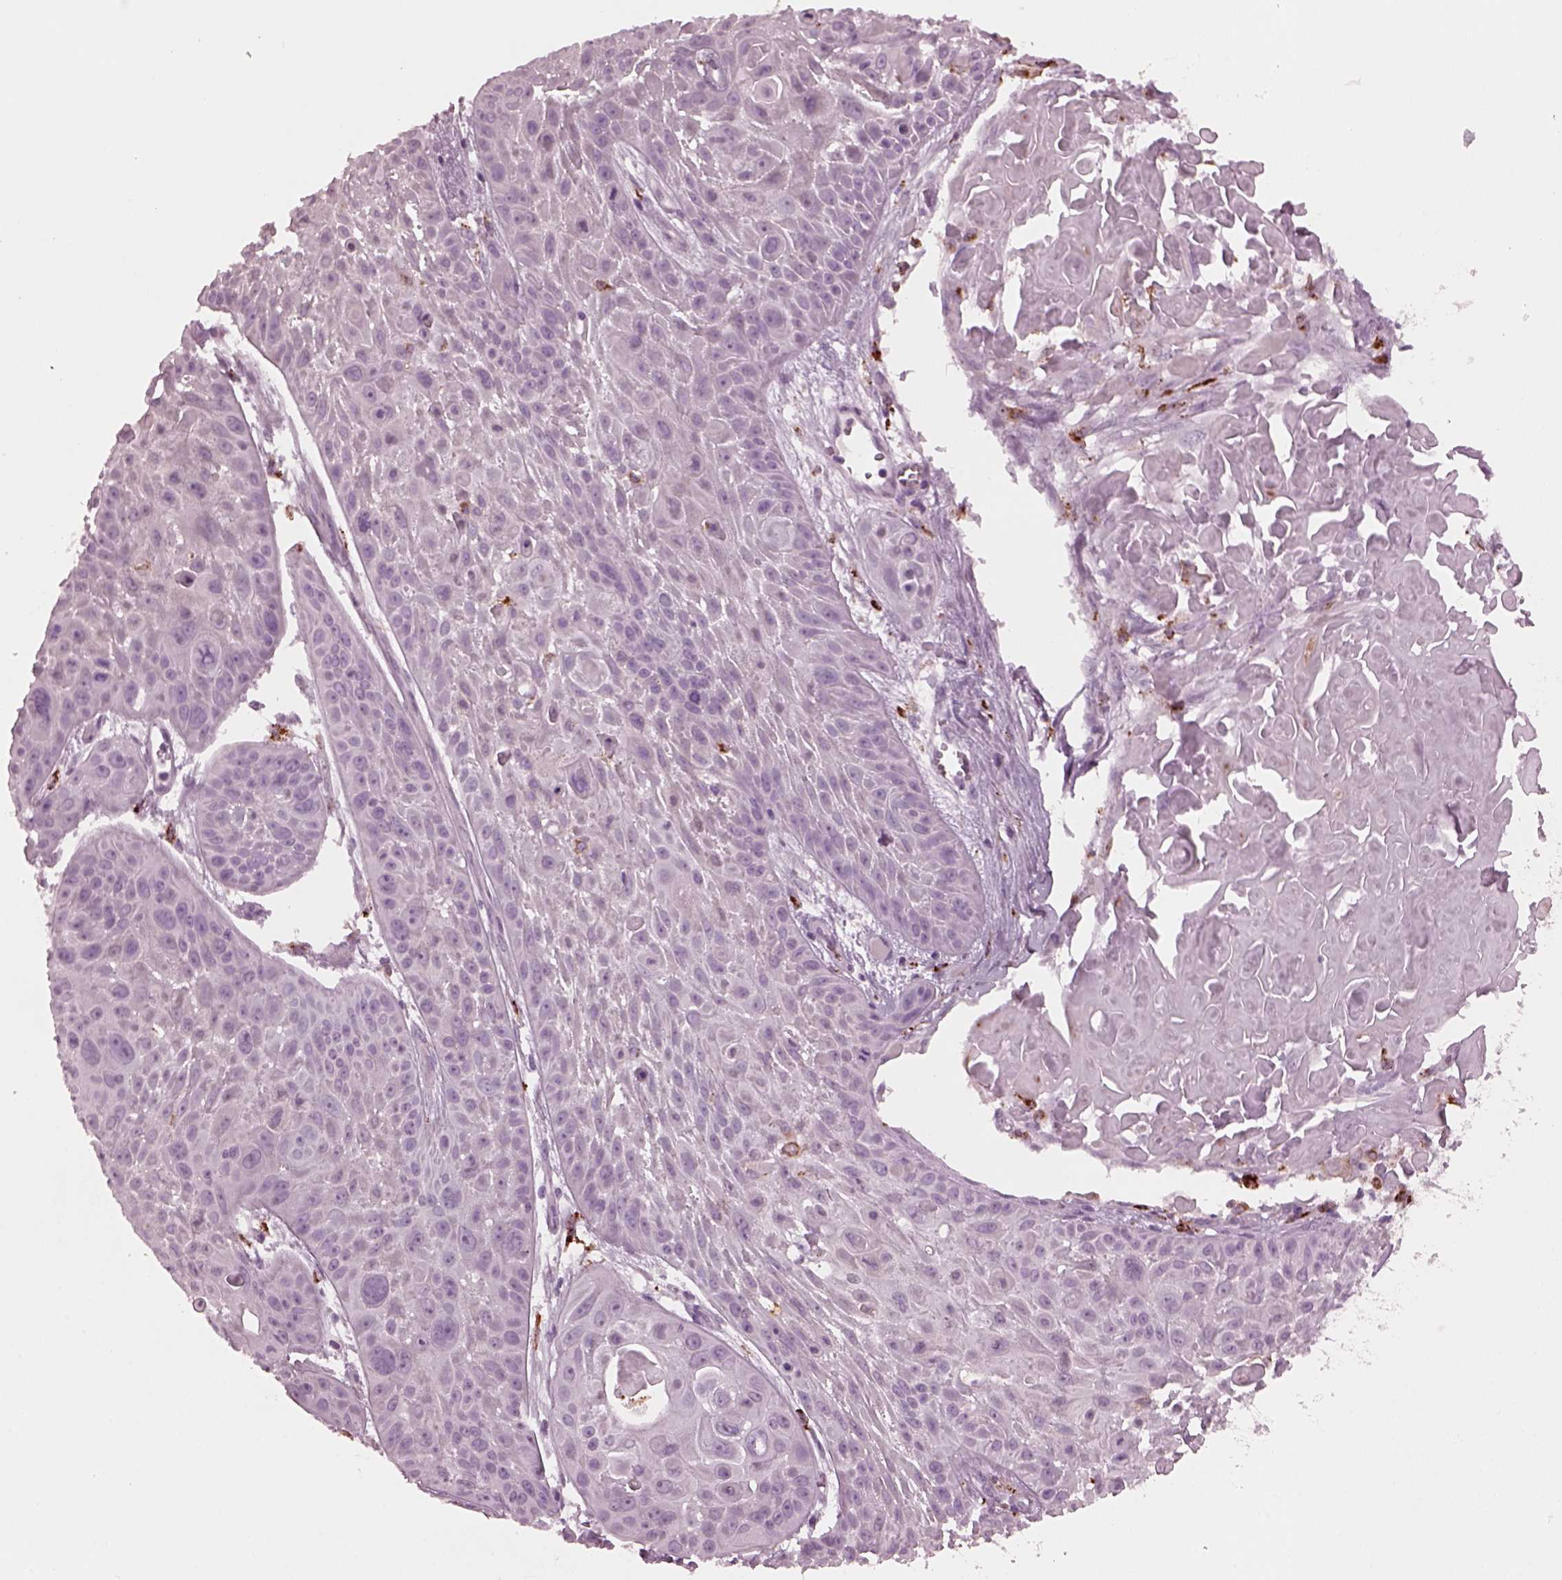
{"staining": {"intensity": "negative", "quantity": "none", "location": "none"}, "tissue": "skin cancer", "cell_type": "Tumor cells", "image_type": "cancer", "snomed": [{"axis": "morphology", "description": "Squamous cell carcinoma, NOS"}, {"axis": "topography", "description": "Skin"}, {"axis": "topography", "description": "Anal"}], "caption": "The histopathology image exhibits no significant staining in tumor cells of skin cancer (squamous cell carcinoma).", "gene": "SLAMF8", "patient": {"sex": "female", "age": 75}}